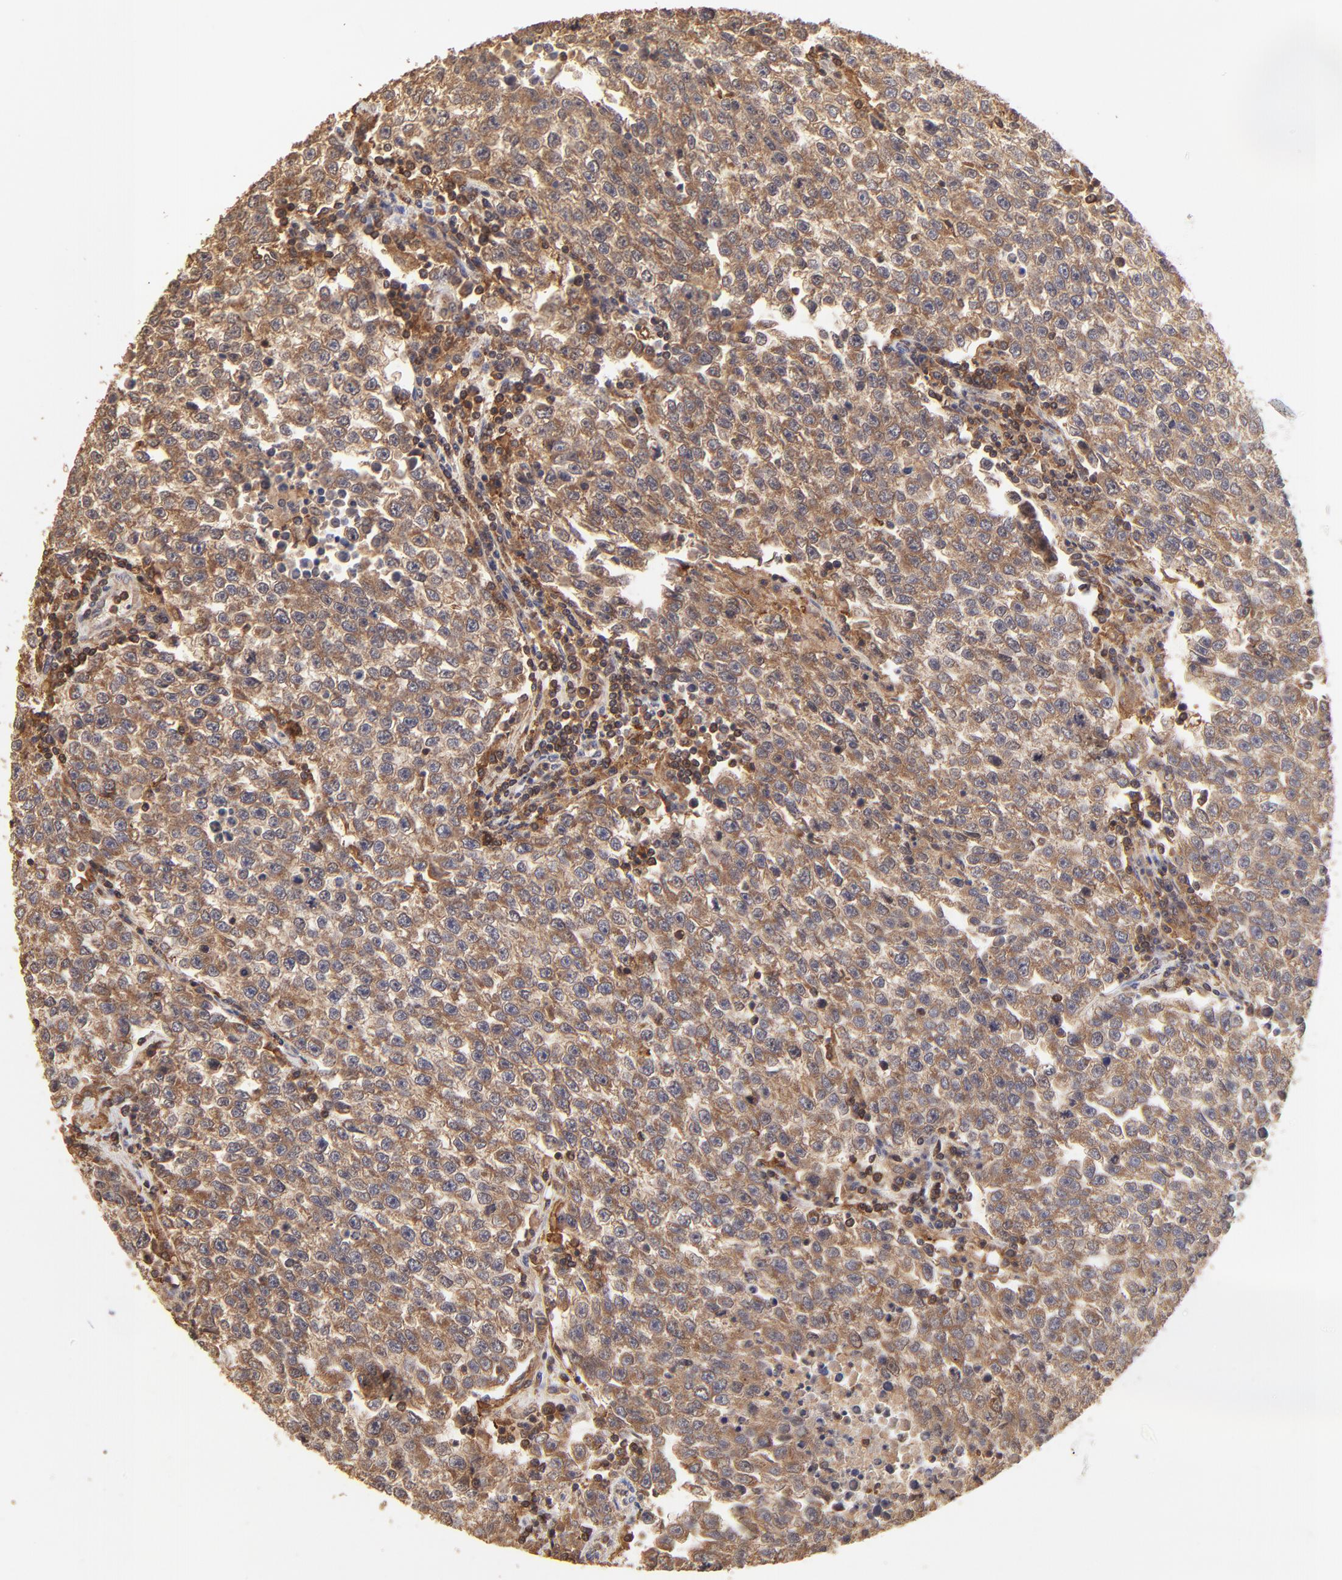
{"staining": {"intensity": "strong", "quantity": ">75%", "location": "cytoplasmic/membranous"}, "tissue": "testis cancer", "cell_type": "Tumor cells", "image_type": "cancer", "snomed": [{"axis": "morphology", "description": "Seminoma, NOS"}, {"axis": "topography", "description": "Testis"}], "caption": "Strong cytoplasmic/membranous staining is identified in approximately >75% of tumor cells in seminoma (testis).", "gene": "STON2", "patient": {"sex": "male", "age": 36}}